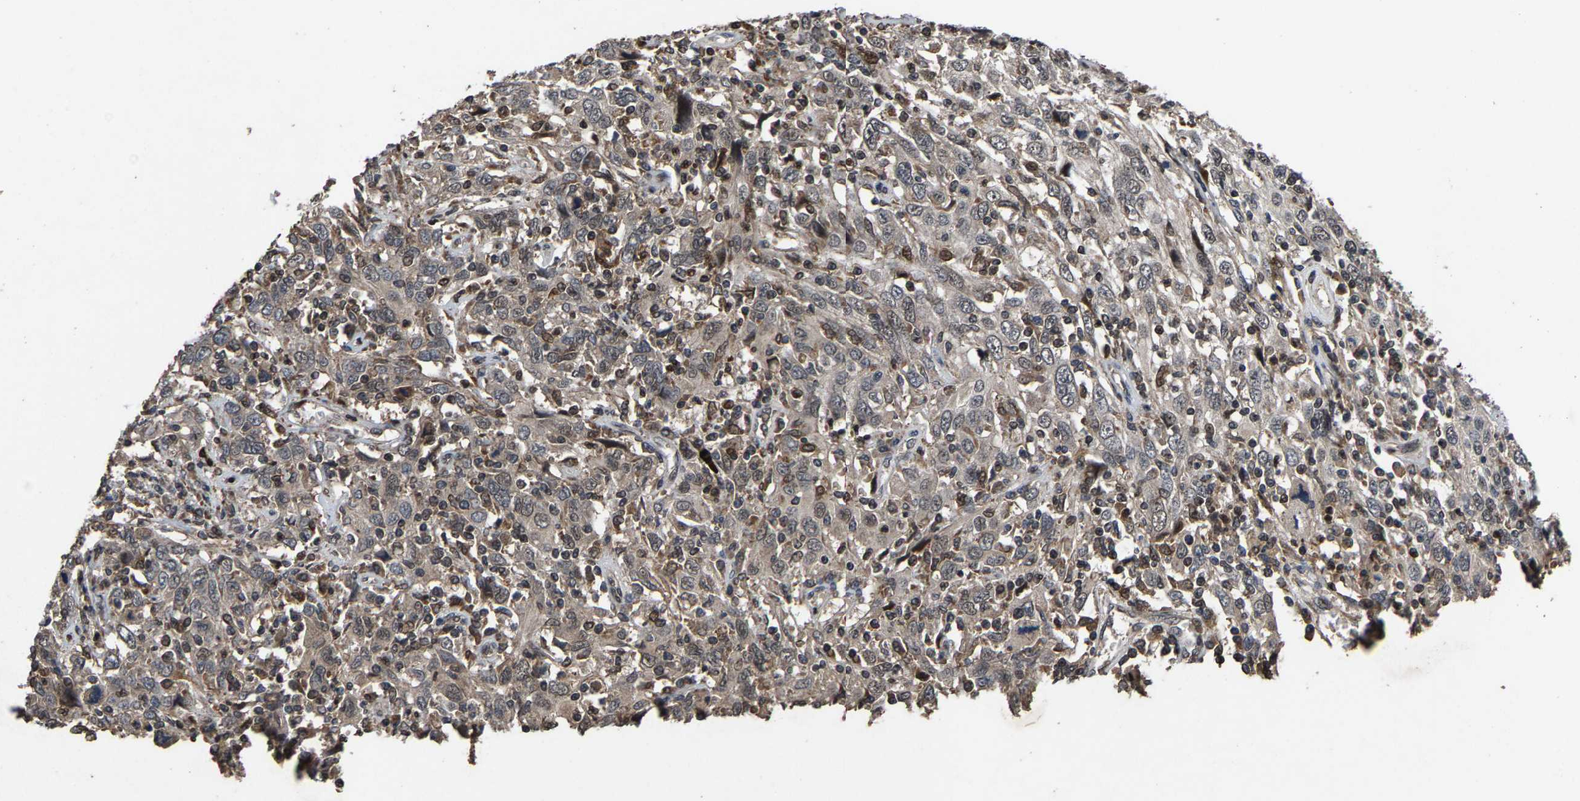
{"staining": {"intensity": "weak", "quantity": "<25%", "location": "cytoplasmic/membranous"}, "tissue": "cervical cancer", "cell_type": "Tumor cells", "image_type": "cancer", "snomed": [{"axis": "morphology", "description": "Squamous cell carcinoma, NOS"}, {"axis": "topography", "description": "Cervix"}], "caption": "DAB immunohistochemical staining of human squamous cell carcinoma (cervical) shows no significant expression in tumor cells.", "gene": "HAUS6", "patient": {"sex": "female", "age": 46}}